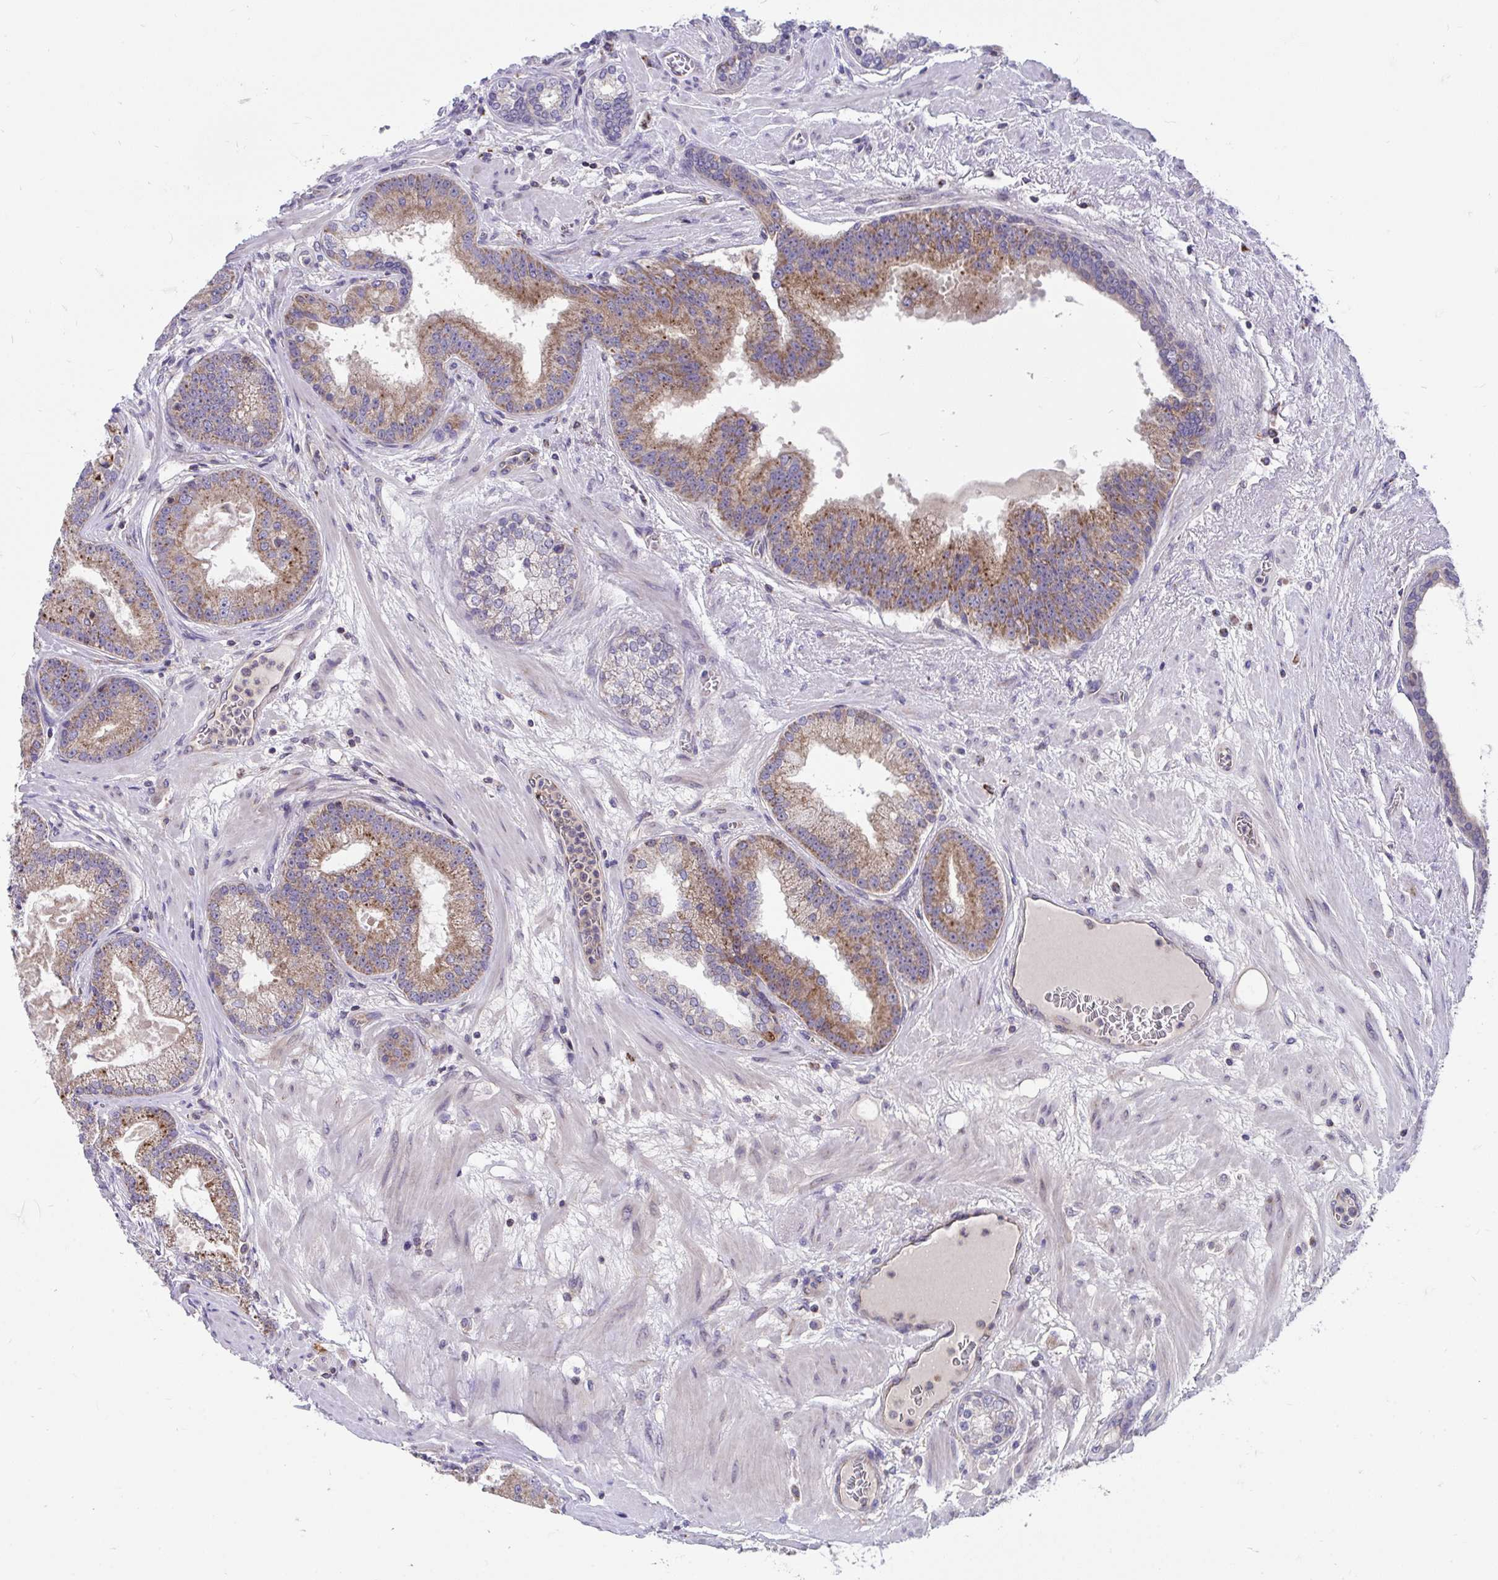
{"staining": {"intensity": "moderate", "quantity": ">75%", "location": "cytoplasmic/membranous"}, "tissue": "prostate cancer", "cell_type": "Tumor cells", "image_type": "cancer", "snomed": [{"axis": "morphology", "description": "Adenocarcinoma, High grade"}, {"axis": "topography", "description": "Prostate"}], "caption": "A medium amount of moderate cytoplasmic/membranous staining is appreciated in about >75% of tumor cells in prostate cancer tissue.", "gene": "FHIP1B", "patient": {"sex": "male", "age": 65}}